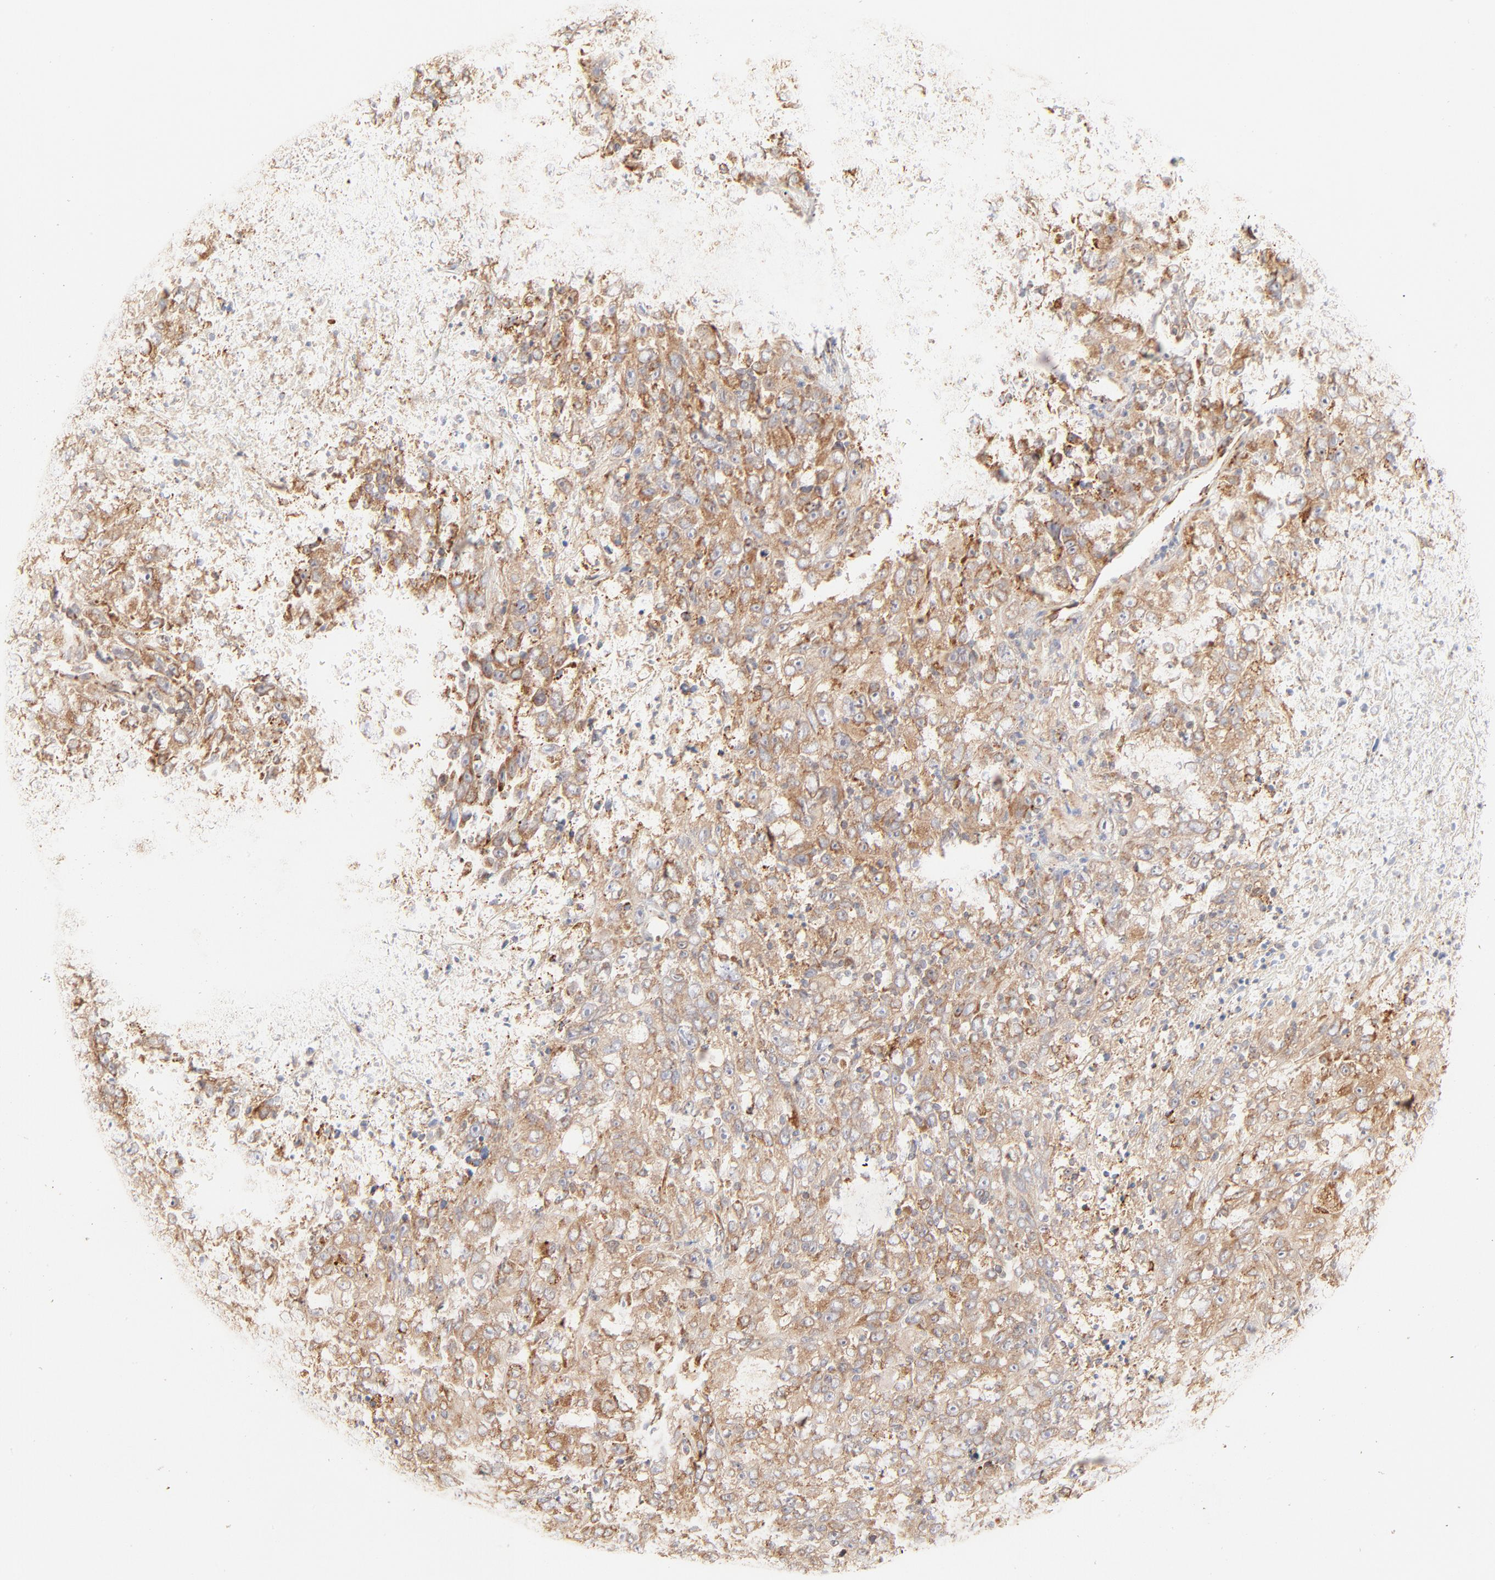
{"staining": {"intensity": "moderate", "quantity": ">75%", "location": "cytoplasmic/membranous"}, "tissue": "melanoma", "cell_type": "Tumor cells", "image_type": "cancer", "snomed": [{"axis": "morphology", "description": "Malignant melanoma, Metastatic site"}, {"axis": "topography", "description": "Cerebral cortex"}], "caption": "Protein analysis of malignant melanoma (metastatic site) tissue shows moderate cytoplasmic/membranous positivity in approximately >75% of tumor cells. The staining is performed using DAB (3,3'-diaminobenzidine) brown chromogen to label protein expression. The nuclei are counter-stained blue using hematoxylin.", "gene": "PARP12", "patient": {"sex": "female", "age": 52}}